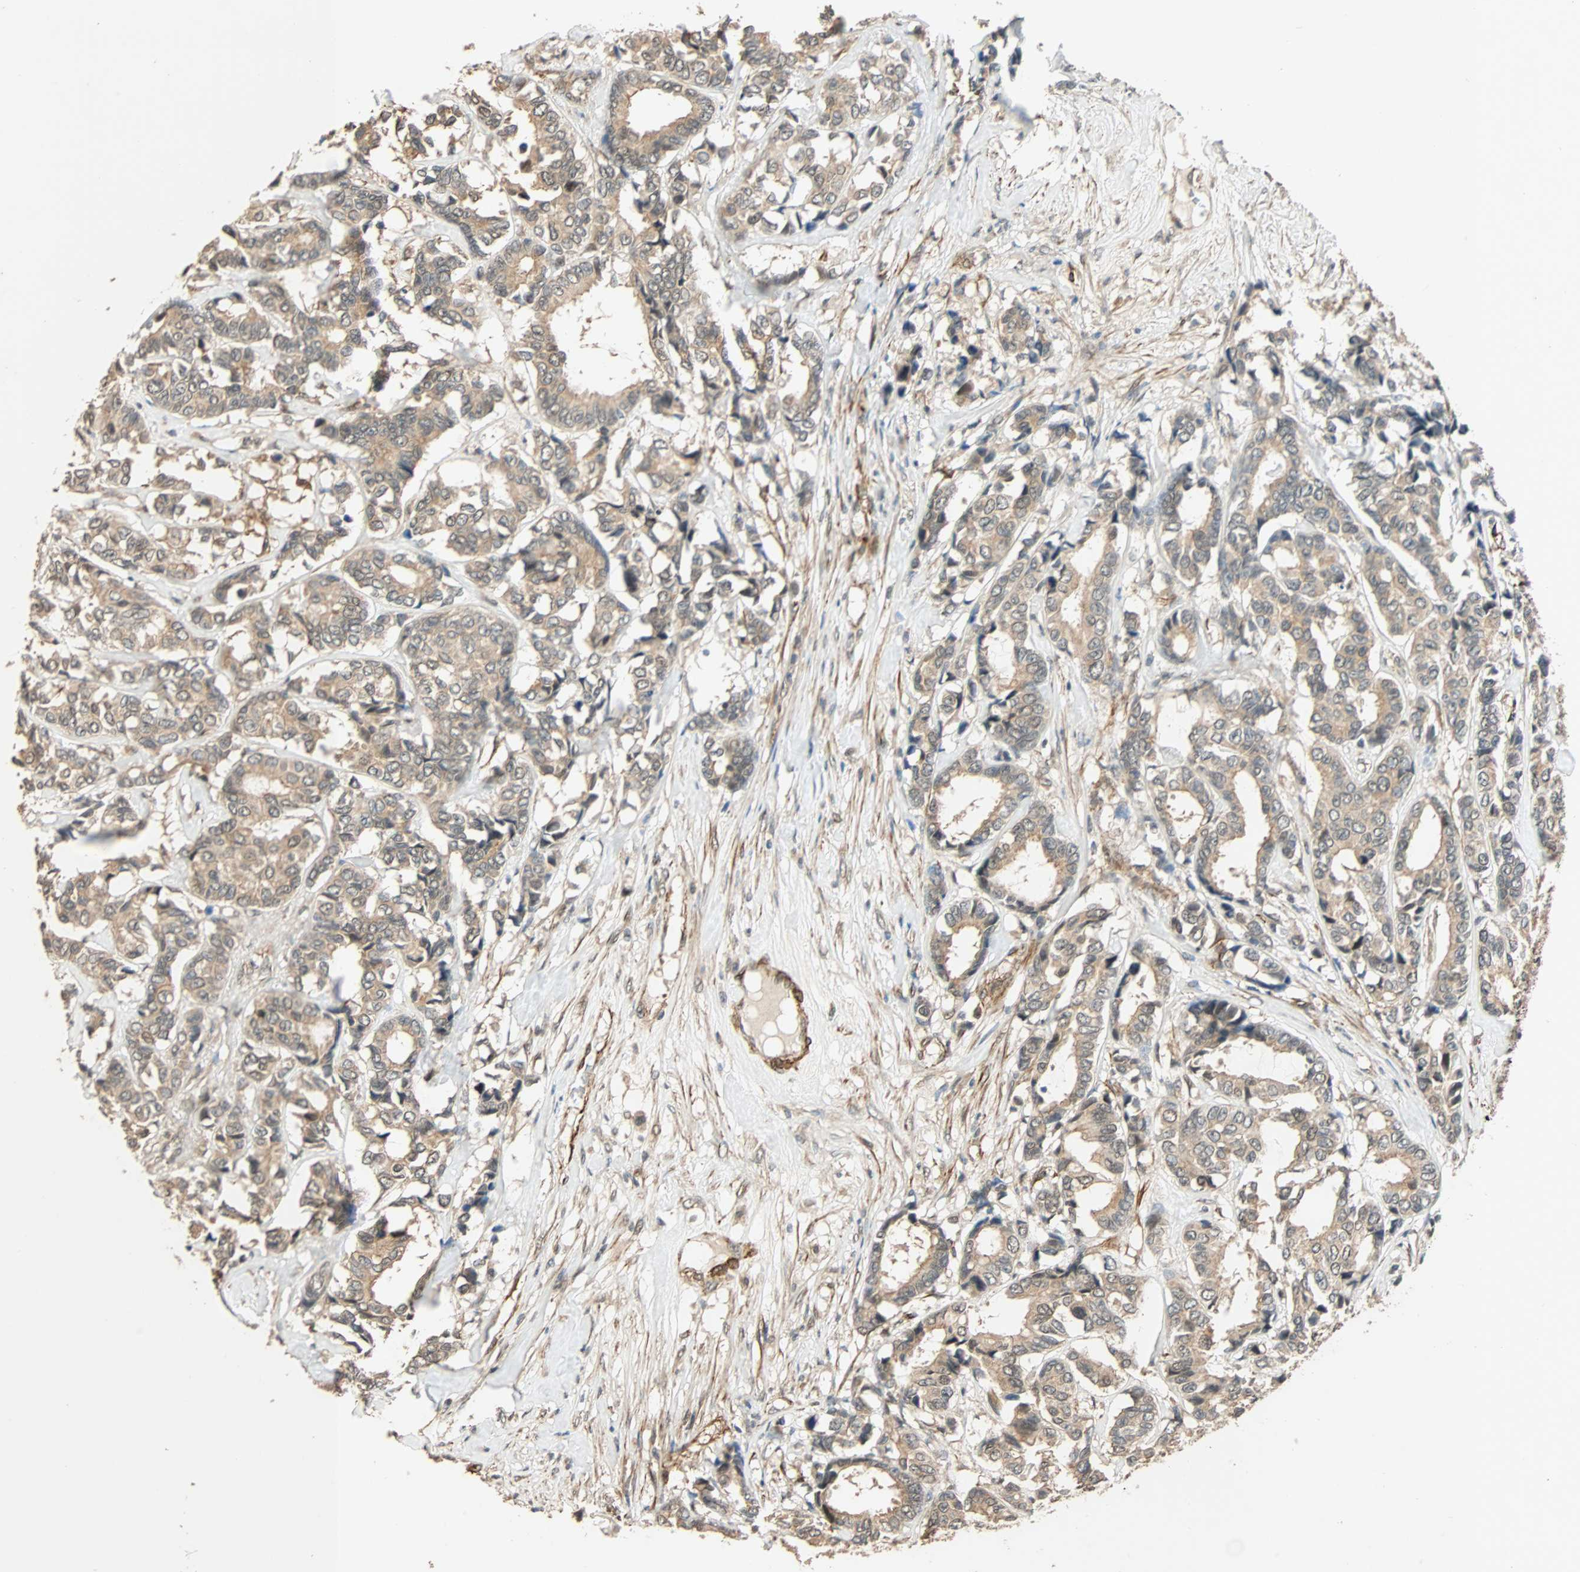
{"staining": {"intensity": "moderate", "quantity": "25%-75%", "location": "cytoplasmic/membranous"}, "tissue": "breast cancer", "cell_type": "Tumor cells", "image_type": "cancer", "snomed": [{"axis": "morphology", "description": "Duct carcinoma"}, {"axis": "topography", "description": "Breast"}], "caption": "A medium amount of moderate cytoplasmic/membranous expression is seen in about 25%-75% of tumor cells in breast cancer tissue.", "gene": "QSER1", "patient": {"sex": "female", "age": 87}}